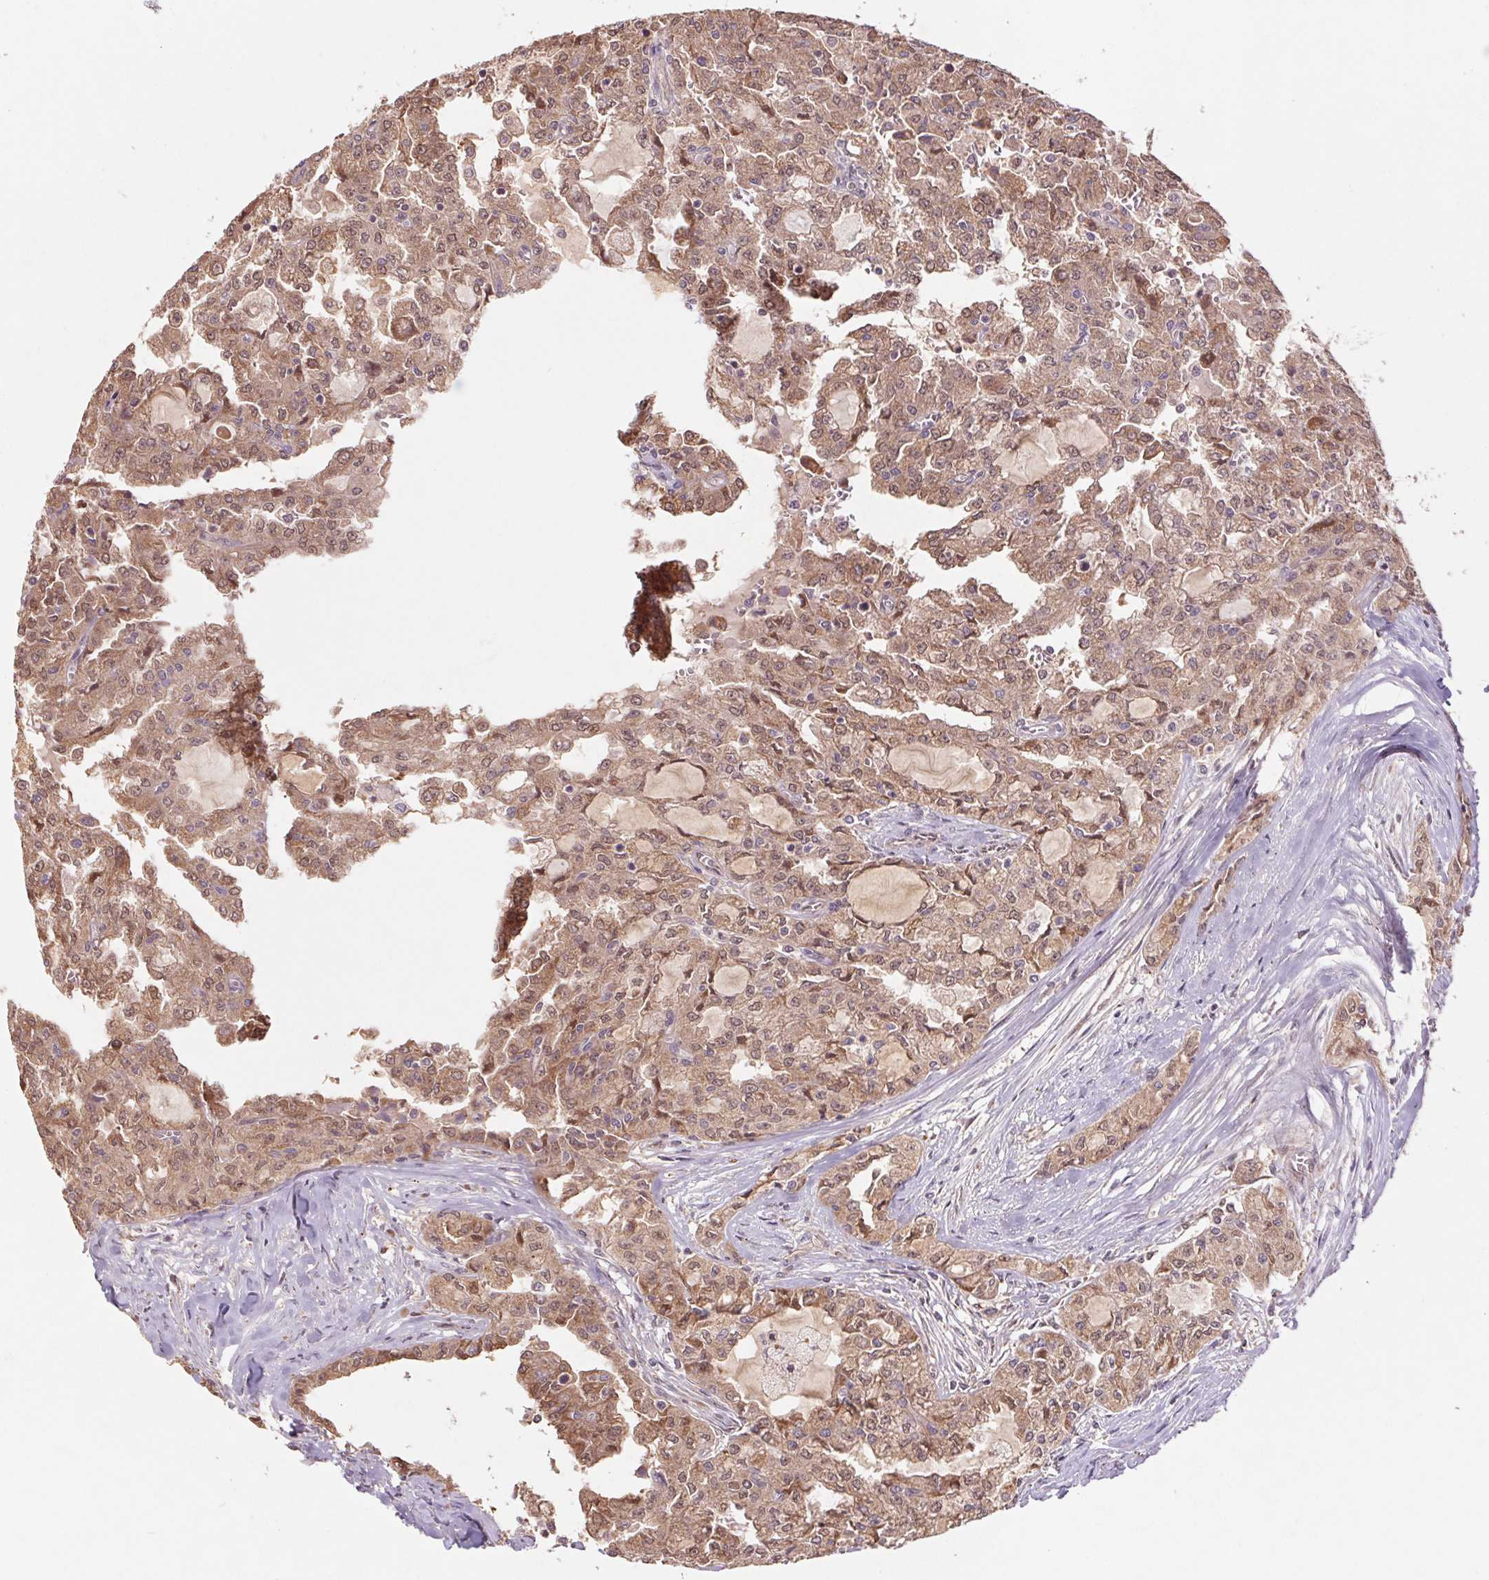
{"staining": {"intensity": "weak", "quantity": ">75%", "location": "cytoplasmic/membranous,nuclear"}, "tissue": "head and neck cancer", "cell_type": "Tumor cells", "image_type": "cancer", "snomed": [{"axis": "morphology", "description": "Adenocarcinoma, NOS"}, {"axis": "topography", "description": "Head-Neck"}], "caption": "Protein analysis of adenocarcinoma (head and neck) tissue demonstrates weak cytoplasmic/membranous and nuclear positivity in approximately >75% of tumor cells.", "gene": "RRM1", "patient": {"sex": "male", "age": 64}}